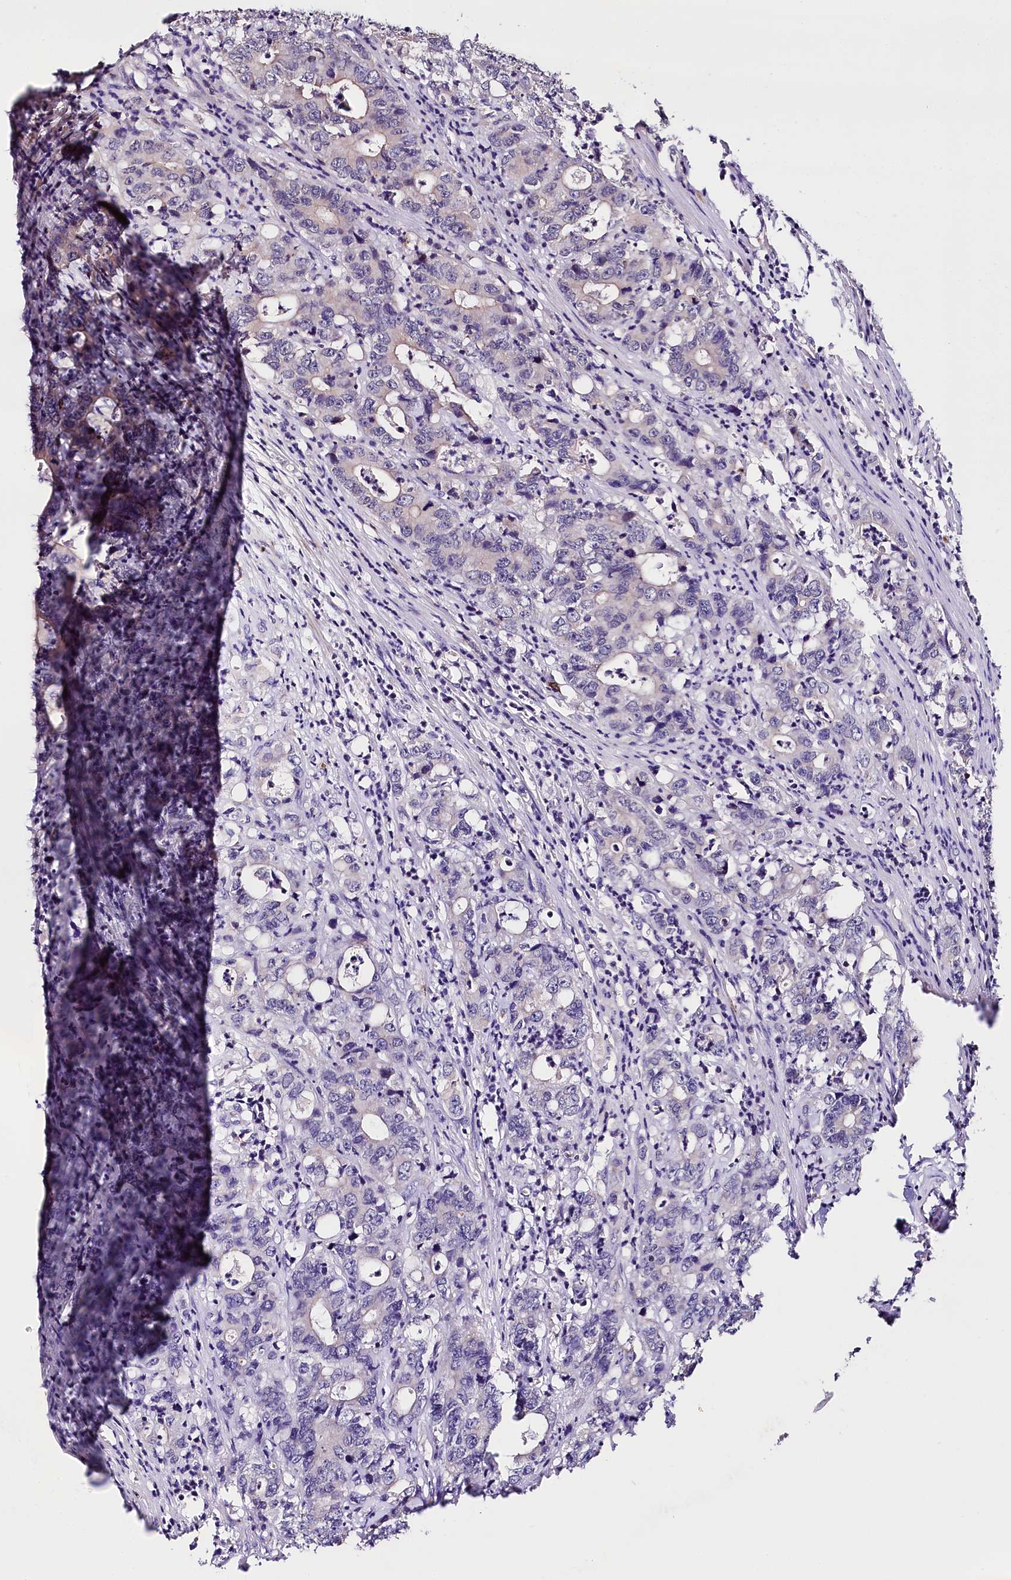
{"staining": {"intensity": "negative", "quantity": "none", "location": "none"}, "tissue": "colorectal cancer", "cell_type": "Tumor cells", "image_type": "cancer", "snomed": [{"axis": "morphology", "description": "Adenocarcinoma, NOS"}, {"axis": "topography", "description": "Colon"}], "caption": "Histopathology image shows no significant protein positivity in tumor cells of colorectal cancer (adenocarcinoma).", "gene": "TAFAZZIN", "patient": {"sex": "female", "age": 75}}